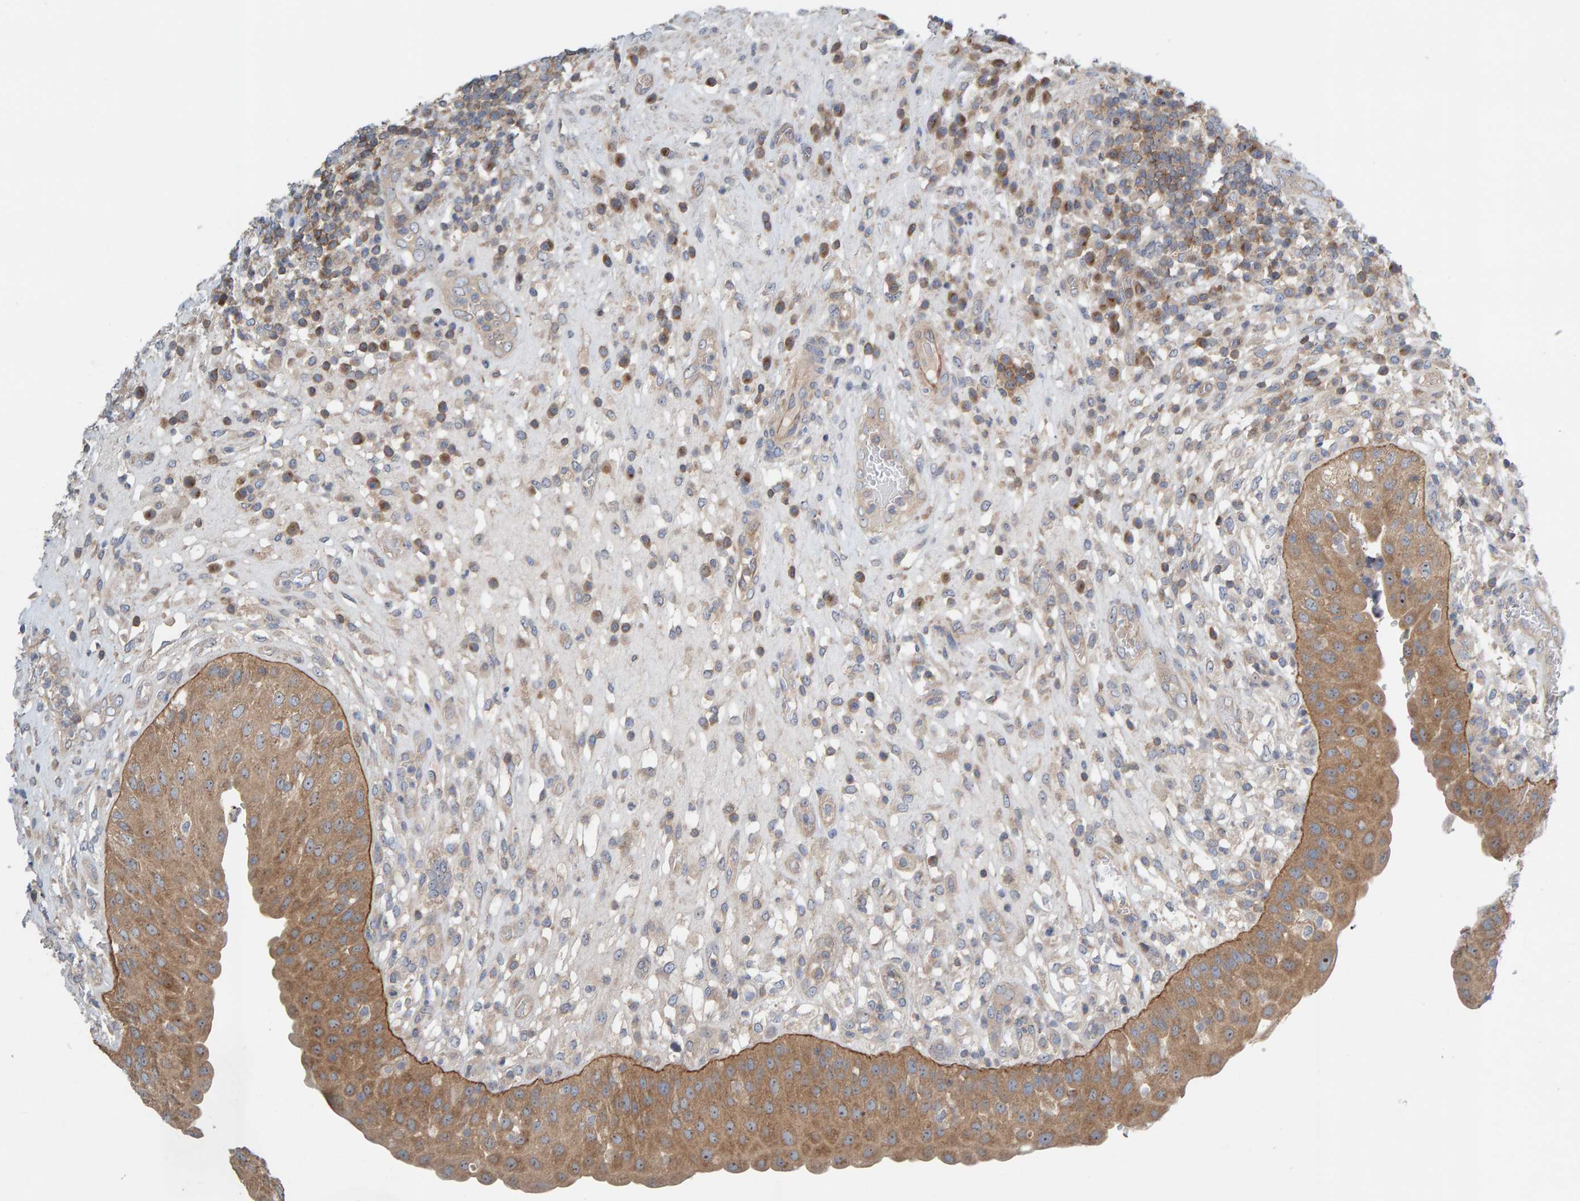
{"staining": {"intensity": "moderate", "quantity": ">75%", "location": "cytoplasmic/membranous"}, "tissue": "urinary bladder", "cell_type": "Urothelial cells", "image_type": "normal", "snomed": [{"axis": "morphology", "description": "Normal tissue, NOS"}, {"axis": "topography", "description": "Urinary bladder"}], "caption": "Immunohistochemistry of benign urinary bladder demonstrates medium levels of moderate cytoplasmic/membranous positivity in approximately >75% of urothelial cells.", "gene": "CCM2", "patient": {"sex": "female", "age": 62}}